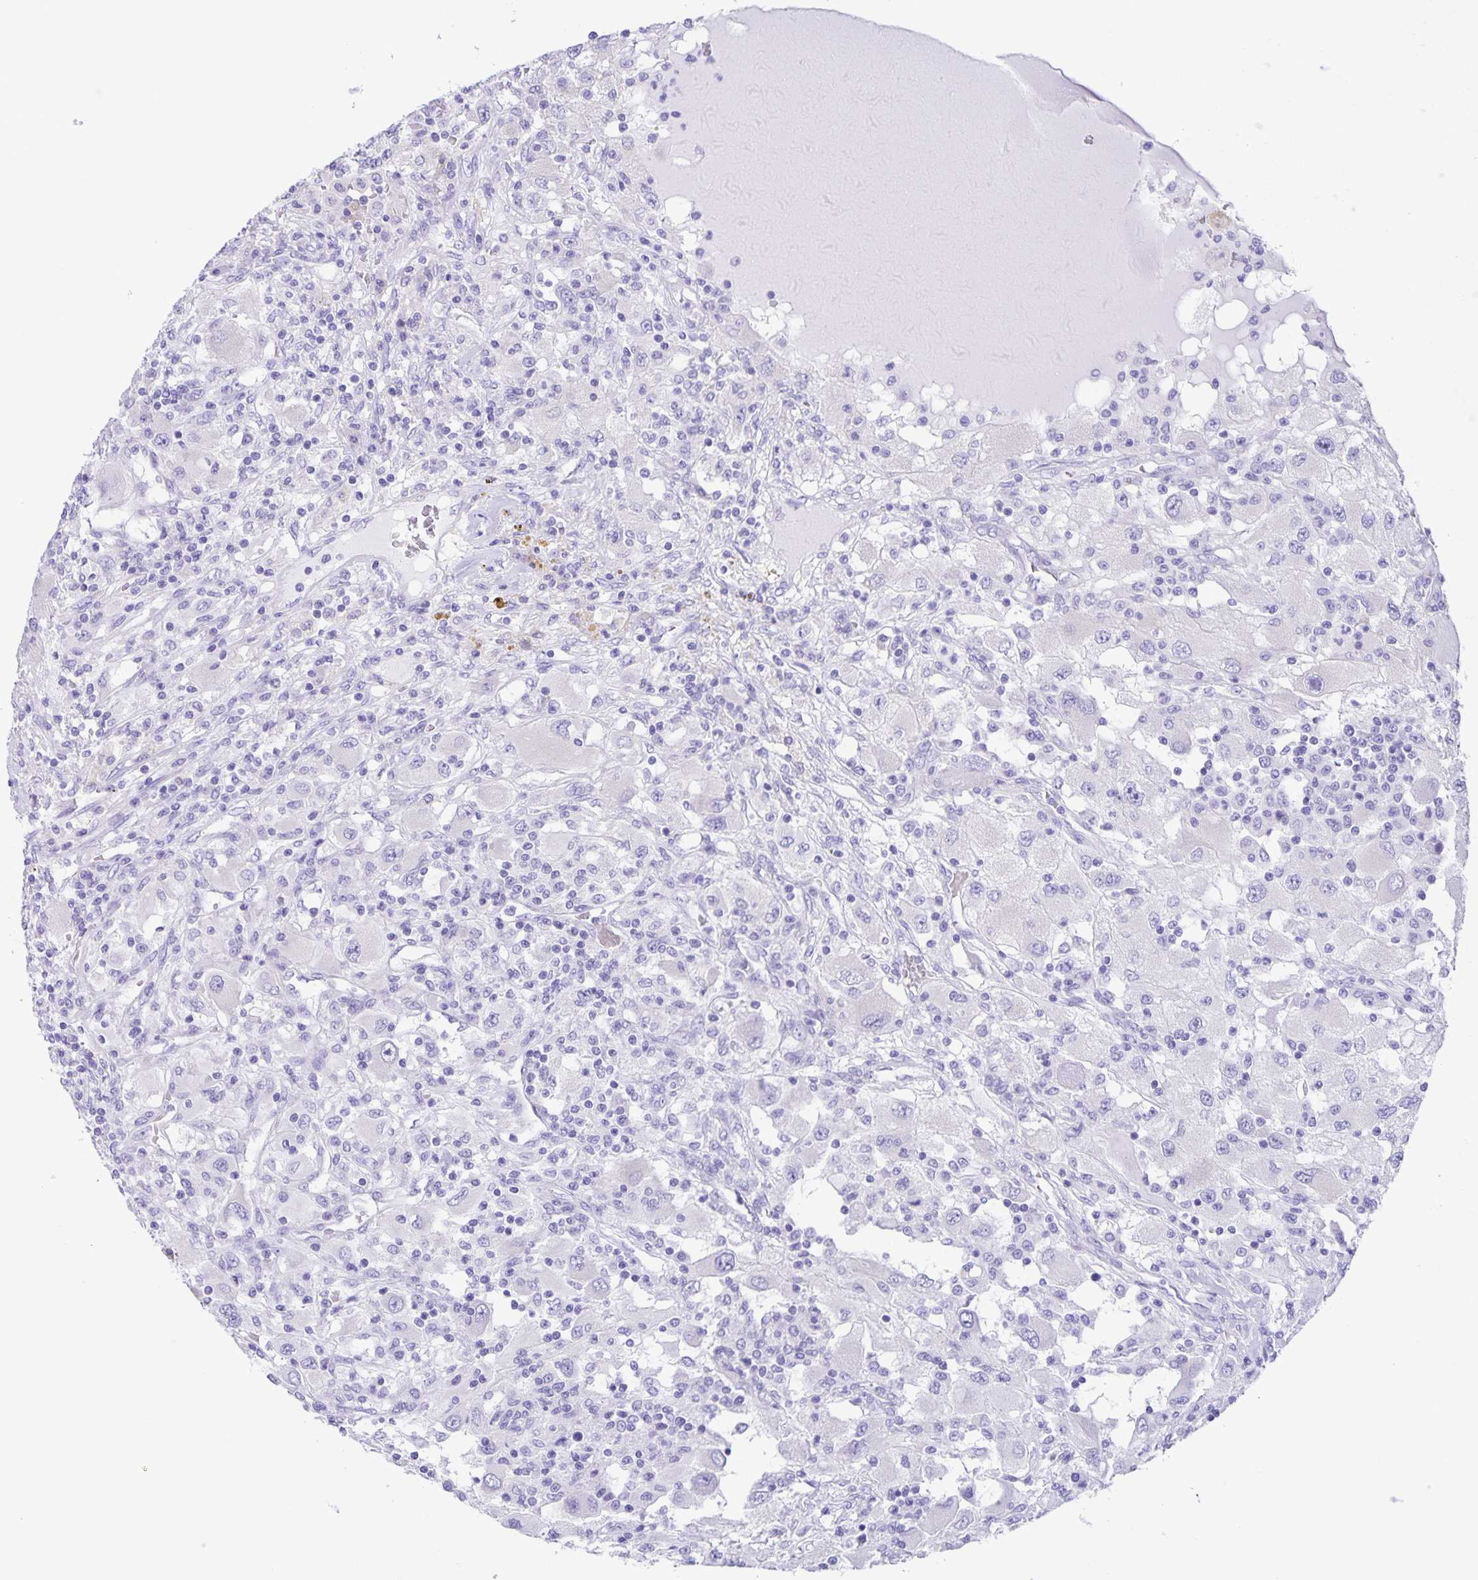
{"staining": {"intensity": "negative", "quantity": "none", "location": "none"}, "tissue": "renal cancer", "cell_type": "Tumor cells", "image_type": "cancer", "snomed": [{"axis": "morphology", "description": "Adenocarcinoma, NOS"}, {"axis": "topography", "description": "Kidney"}], "caption": "Immunohistochemistry image of renal cancer stained for a protein (brown), which shows no staining in tumor cells. The staining was performed using DAB (3,3'-diaminobenzidine) to visualize the protein expression in brown, while the nuclei were stained in blue with hematoxylin (Magnification: 20x).", "gene": "CAPSL", "patient": {"sex": "female", "age": 67}}